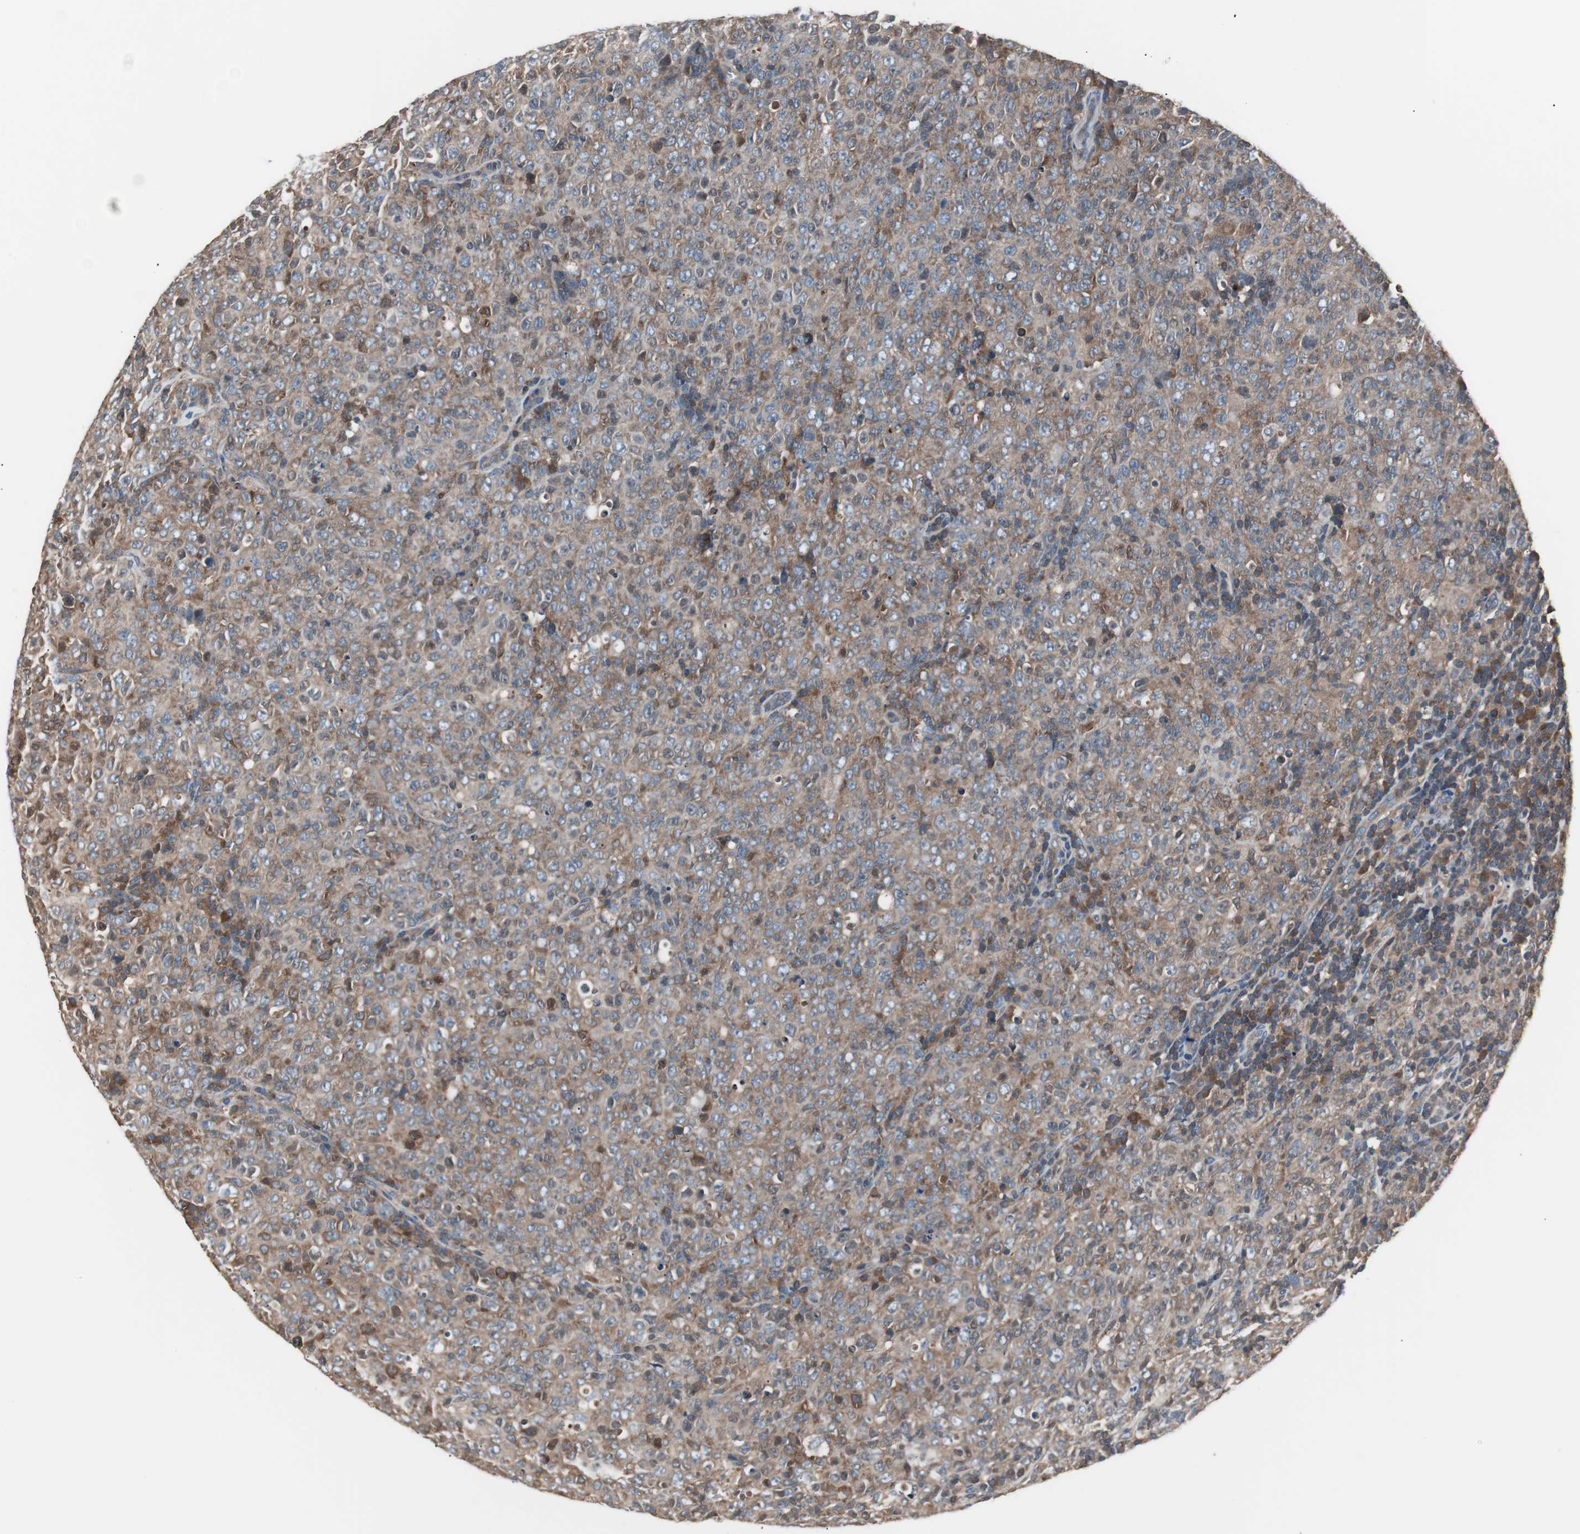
{"staining": {"intensity": "moderate", "quantity": "25%-75%", "location": "cytoplasmic/membranous"}, "tissue": "lymphoma", "cell_type": "Tumor cells", "image_type": "cancer", "snomed": [{"axis": "morphology", "description": "Malignant lymphoma, non-Hodgkin's type, High grade"}, {"axis": "topography", "description": "Tonsil"}], "caption": "A medium amount of moderate cytoplasmic/membranous expression is seen in approximately 25%-75% of tumor cells in high-grade malignant lymphoma, non-Hodgkin's type tissue. (IHC, brightfield microscopy, high magnification).", "gene": "CAPNS1", "patient": {"sex": "female", "age": 36}}